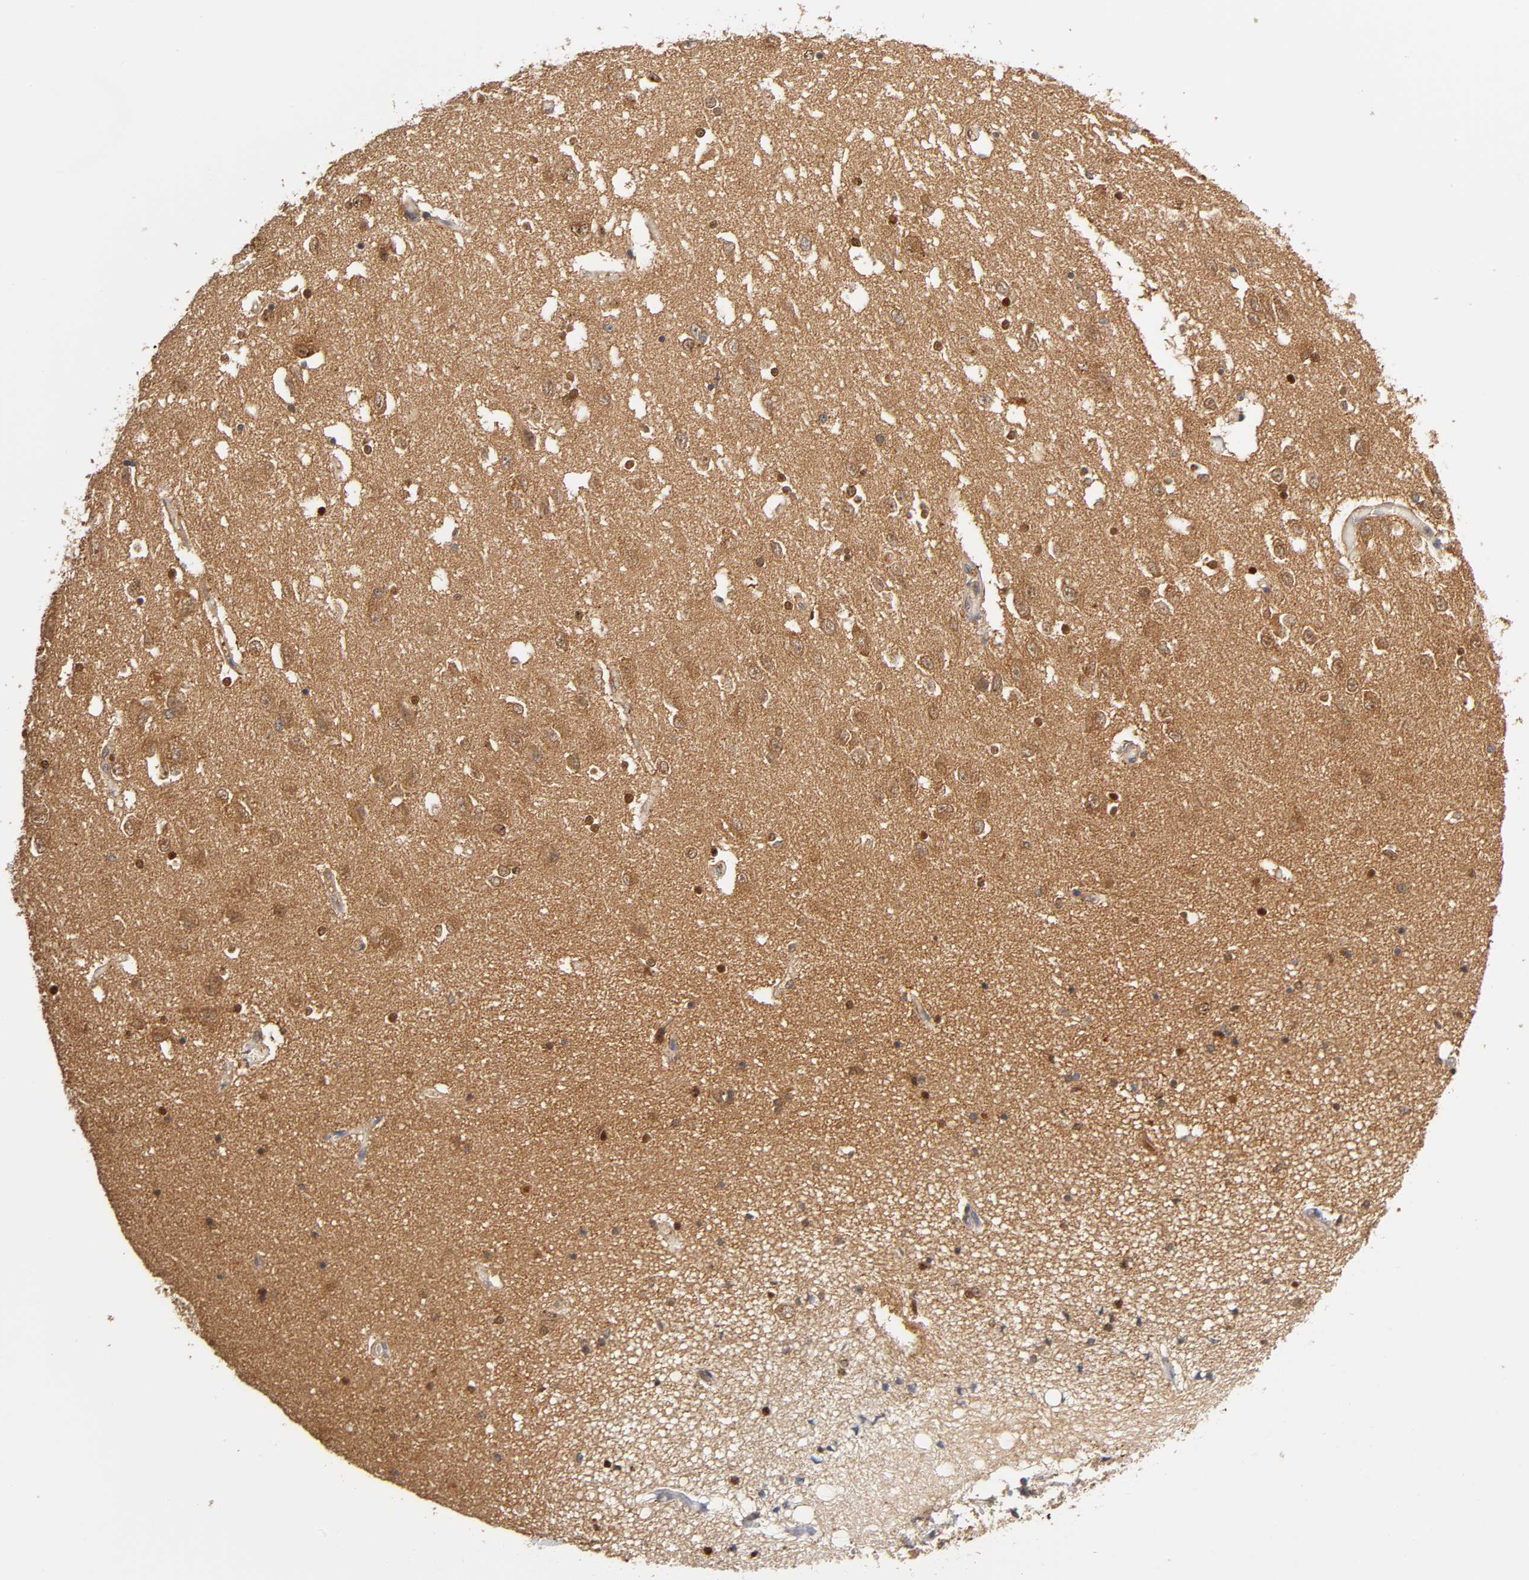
{"staining": {"intensity": "moderate", "quantity": "25%-75%", "location": "nuclear"}, "tissue": "hippocampus", "cell_type": "Glial cells", "image_type": "normal", "snomed": [{"axis": "morphology", "description": "Normal tissue, NOS"}, {"axis": "topography", "description": "Hippocampus"}], "caption": "This image shows immunohistochemistry staining of benign human hippocampus, with medium moderate nuclear positivity in approximately 25%-75% of glial cells.", "gene": "PAFAH1B1", "patient": {"sex": "female", "age": 54}}